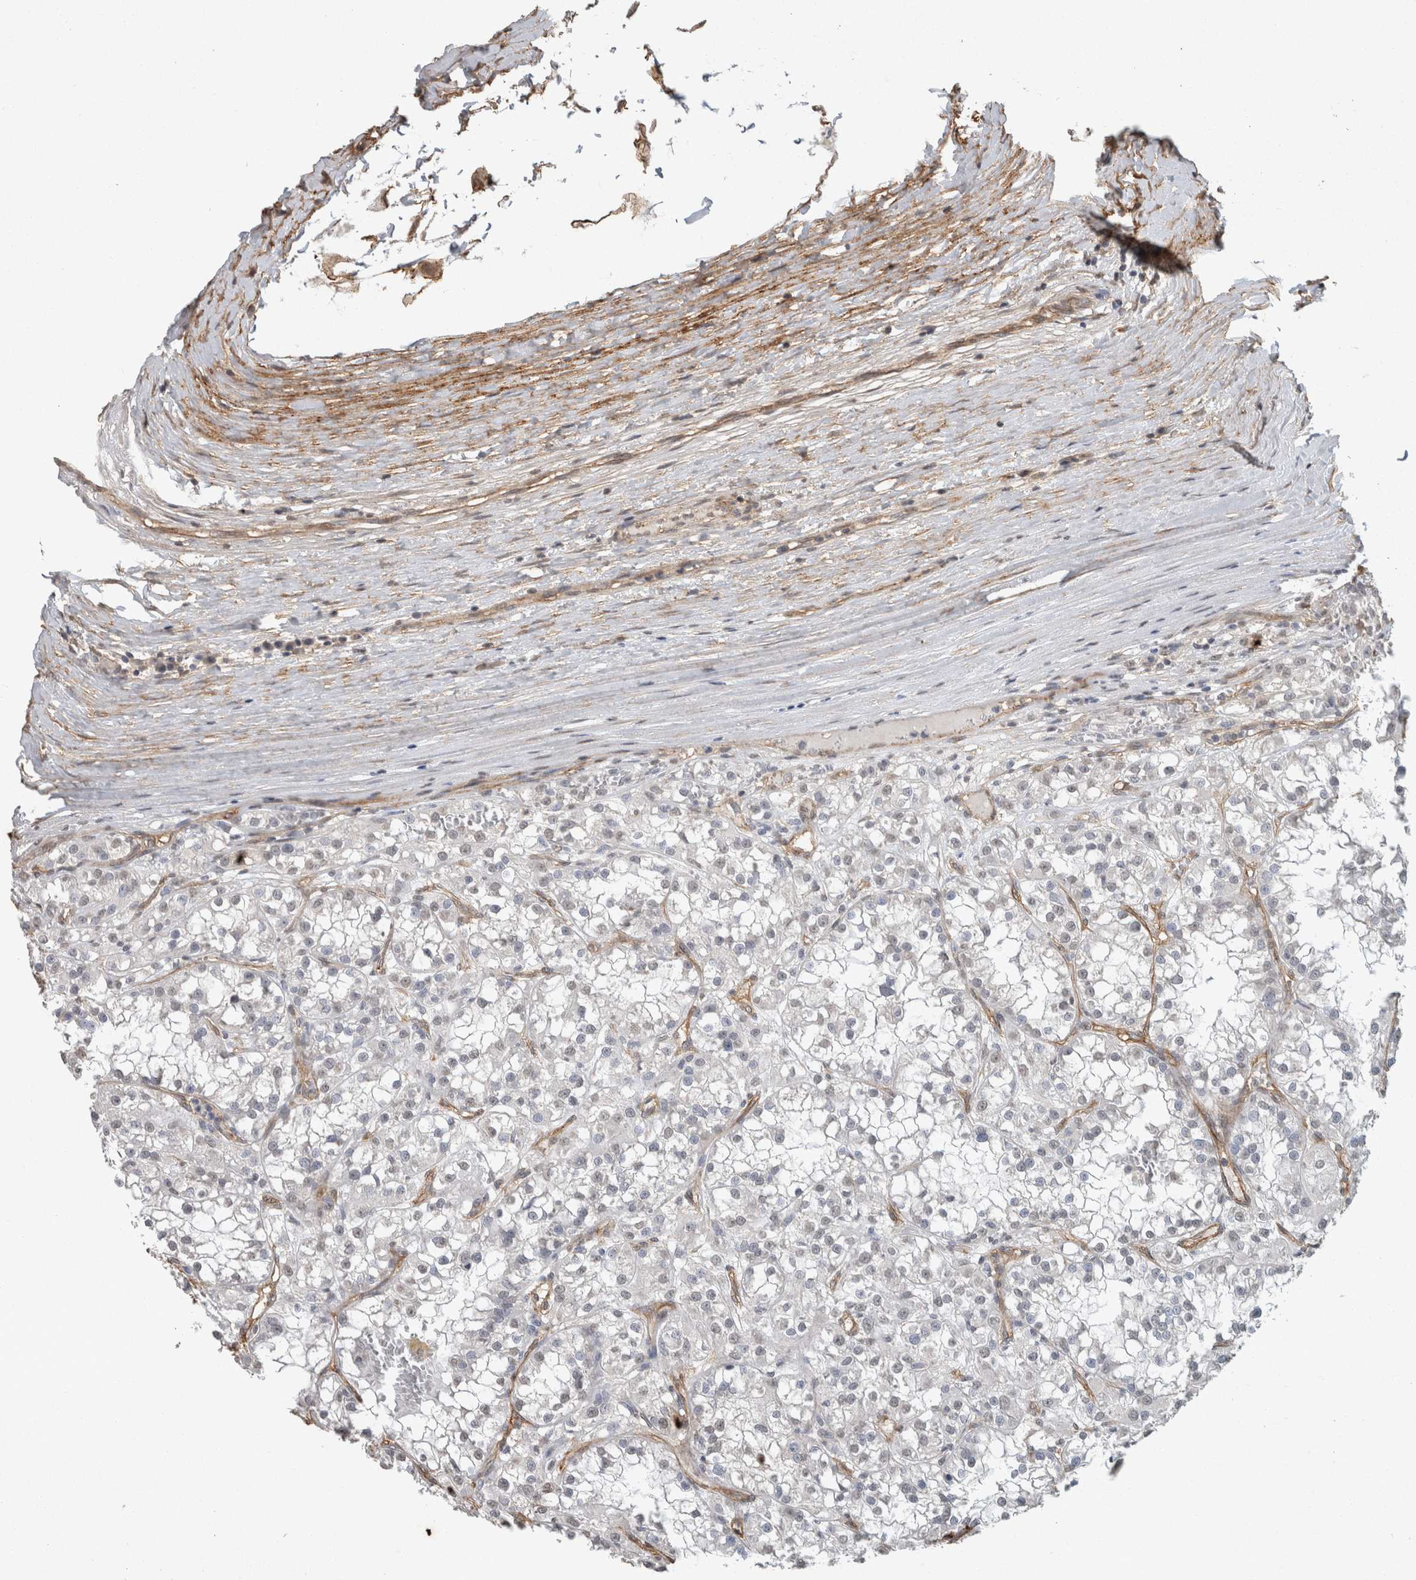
{"staining": {"intensity": "negative", "quantity": "none", "location": "none"}, "tissue": "renal cancer", "cell_type": "Tumor cells", "image_type": "cancer", "snomed": [{"axis": "morphology", "description": "Adenocarcinoma, NOS"}, {"axis": "topography", "description": "Kidney"}], "caption": "The photomicrograph displays no staining of tumor cells in renal cancer (adenocarcinoma).", "gene": "RECK", "patient": {"sex": "female", "age": 52}}